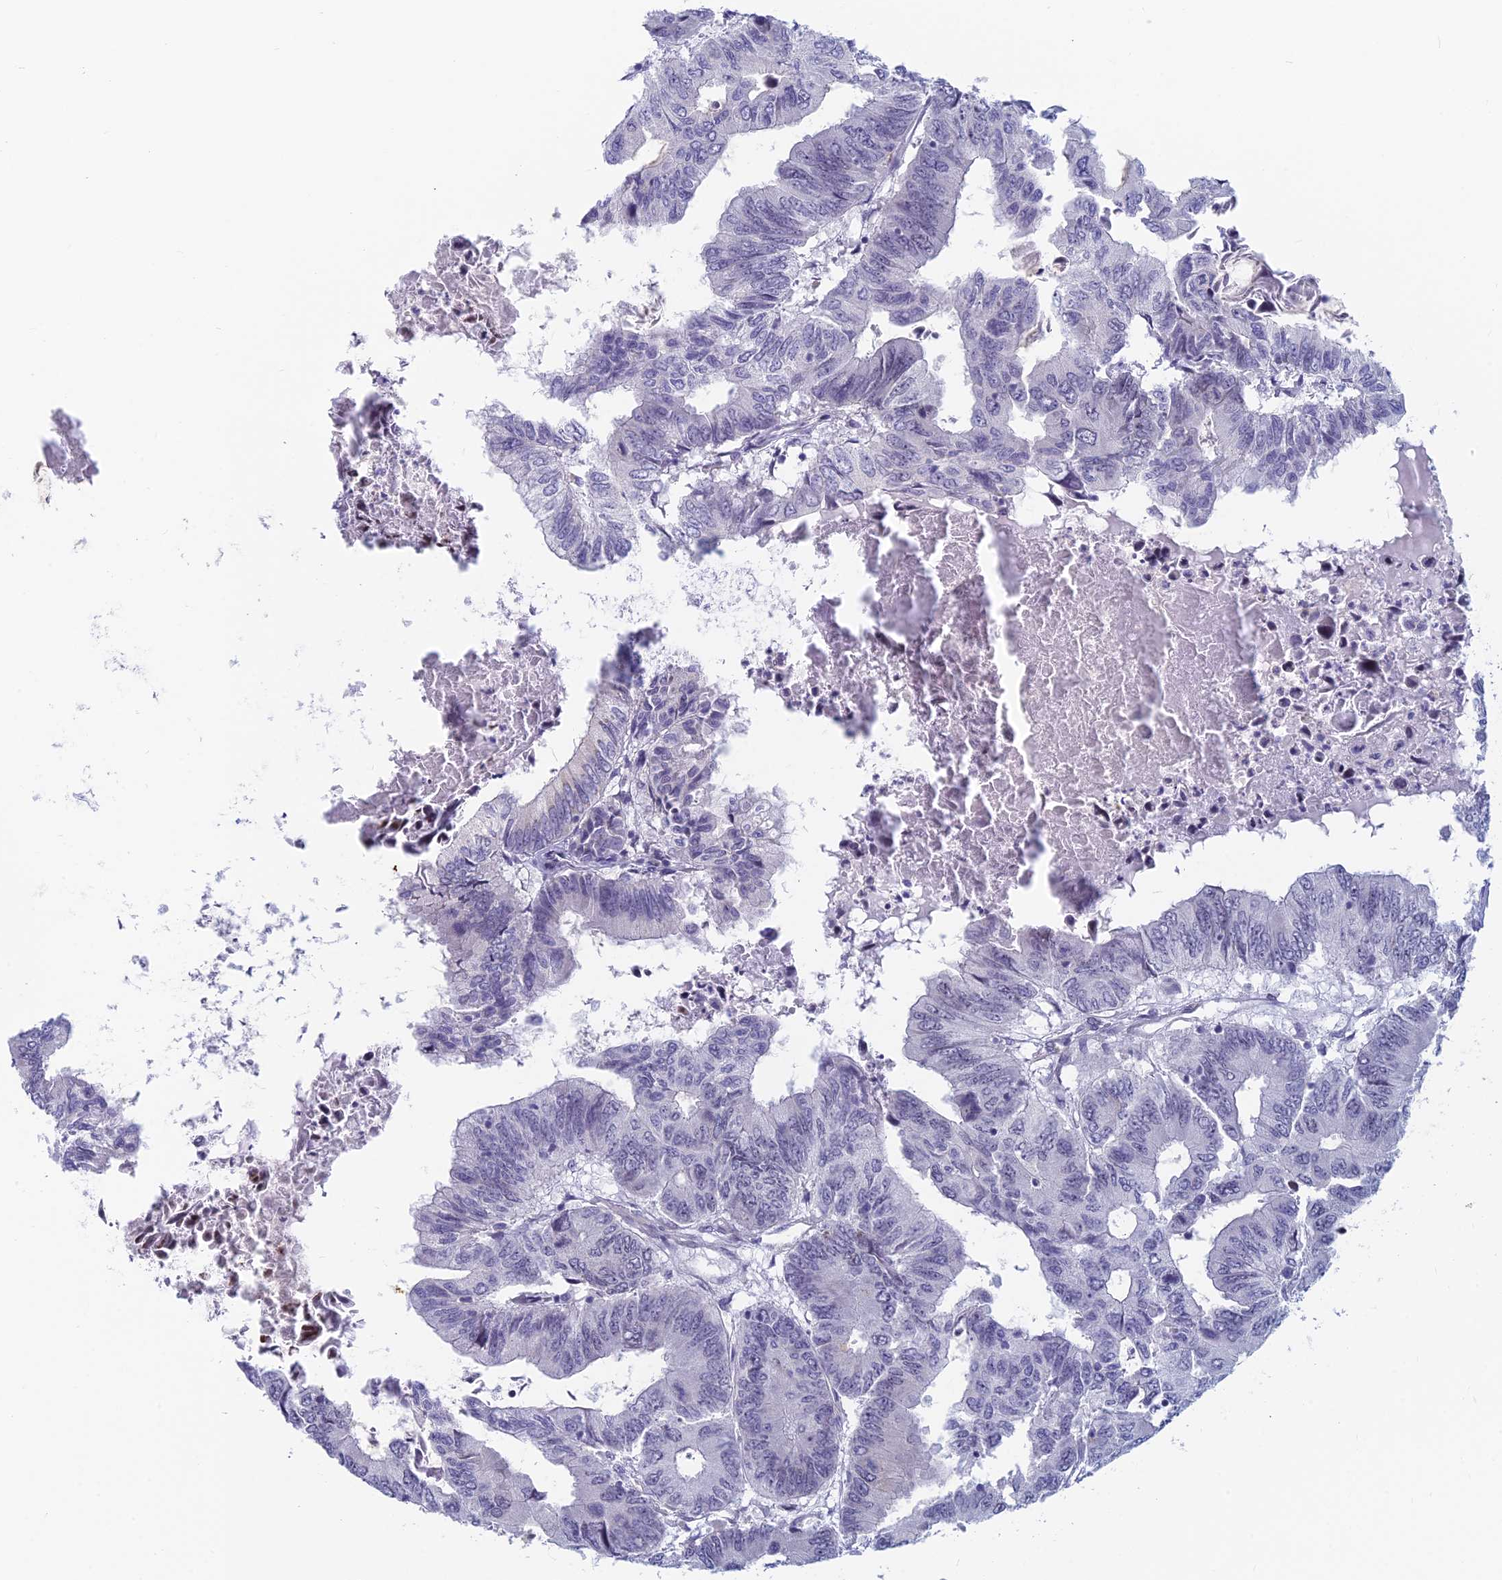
{"staining": {"intensity": "negative", "quantity": "none", "location": "none"}, "tissue": "colorectal cancer", "cell_type": "Tumor cells", "image_type": "cancer", "snomed": [{"axis": "morphology", "description": "Adenocarcinoma, NOS"}, {"axis": "topography", "description": "Colon"}], "caption": "This is an immunohistochemistry (IHC) histopathology image of human colorectal cancer. There is no staining in tumor cells.", "gene": "PPP1R26", "patient": {"sex": "male", "age": 85}}